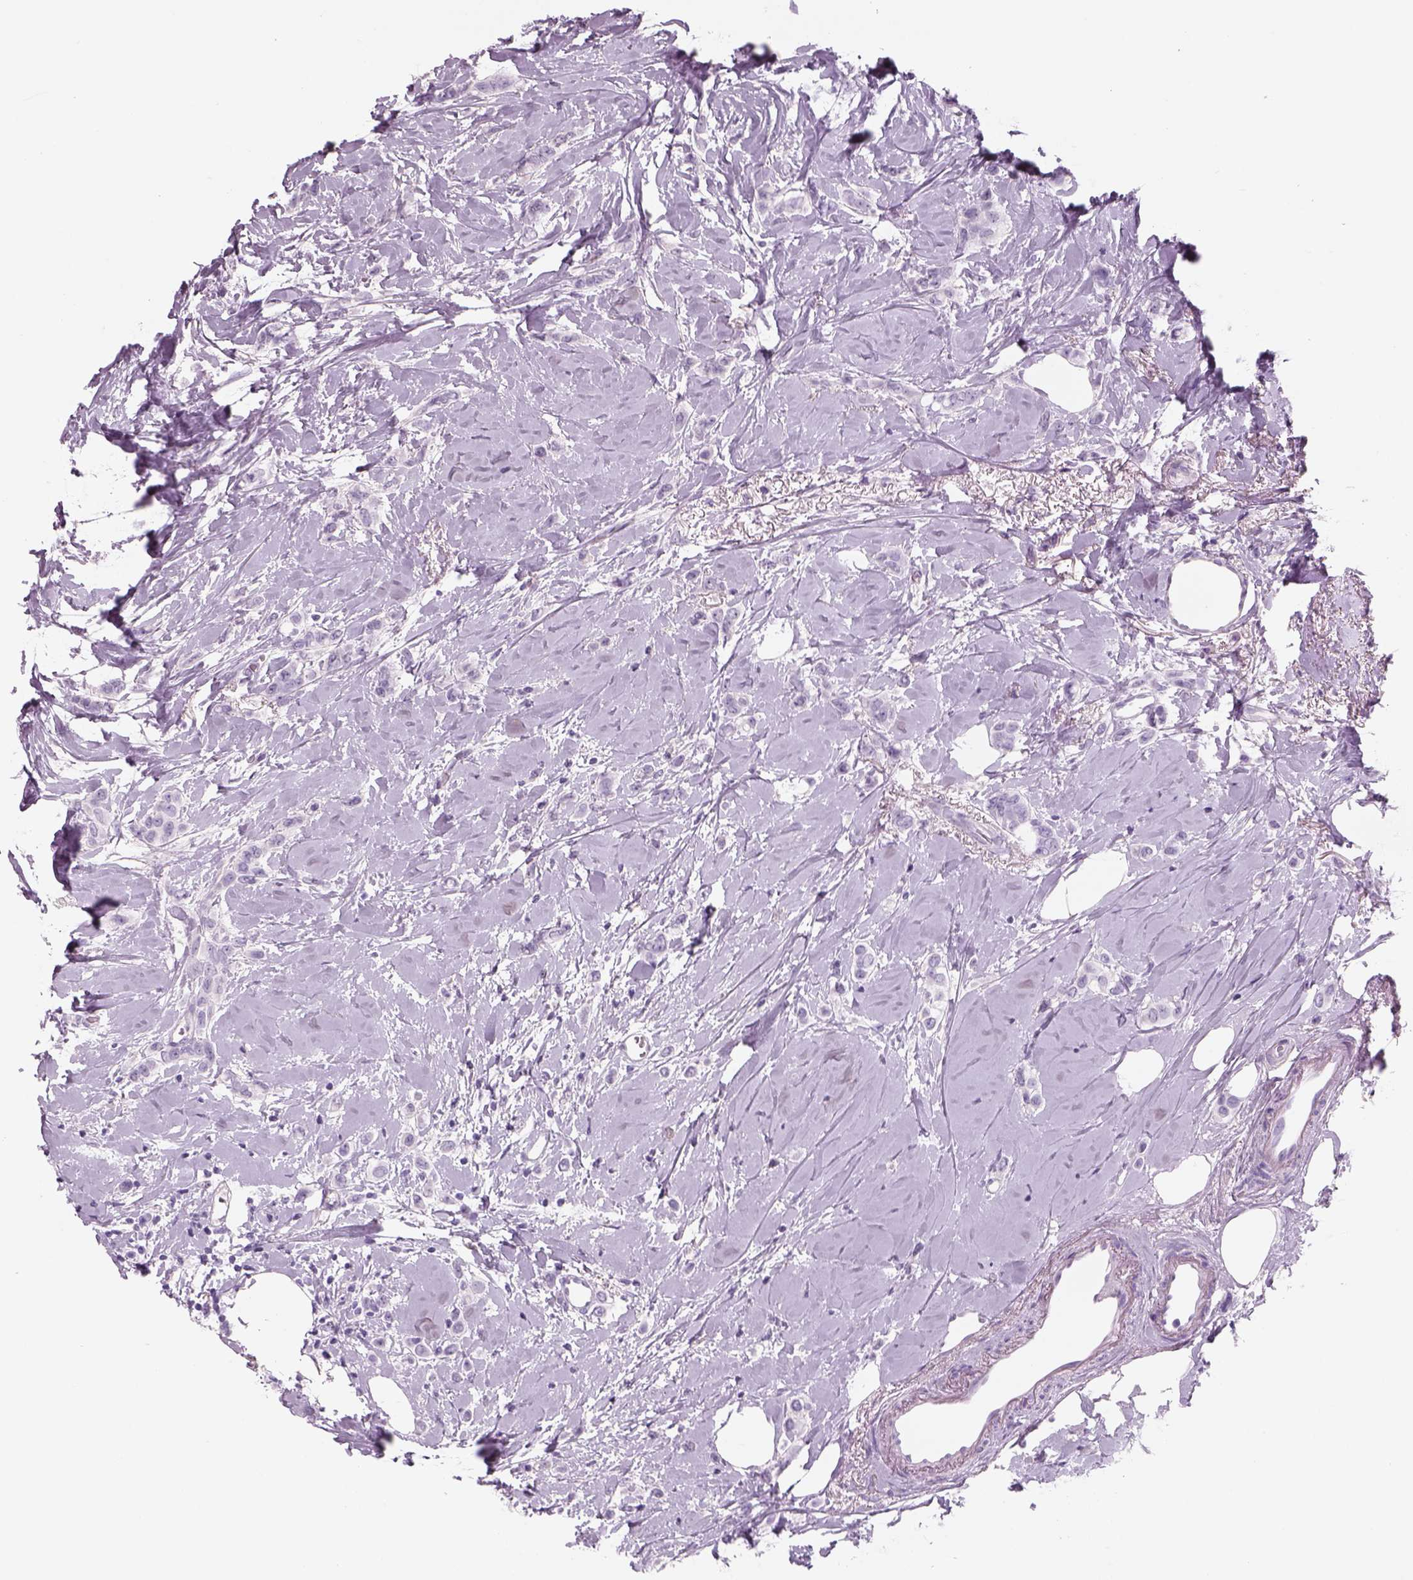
{"staining": {"intensity": "negative", "quantity": "none", "location": "none"}, "tissue": "breast cancer", "cell_type": "Tumor cells", "image_type": "cancer", "snomed": [{"axis": "morphology", "description": "Lobular carcinoma"}, {"axis": "topography", "description": "Breast"}], "caption": "Protein analysis of breast lobular carcinoma demonstrates no significant staining in tumor cells.", "gene": "RHO", "patient": {"sex": "female", "age": 66}}